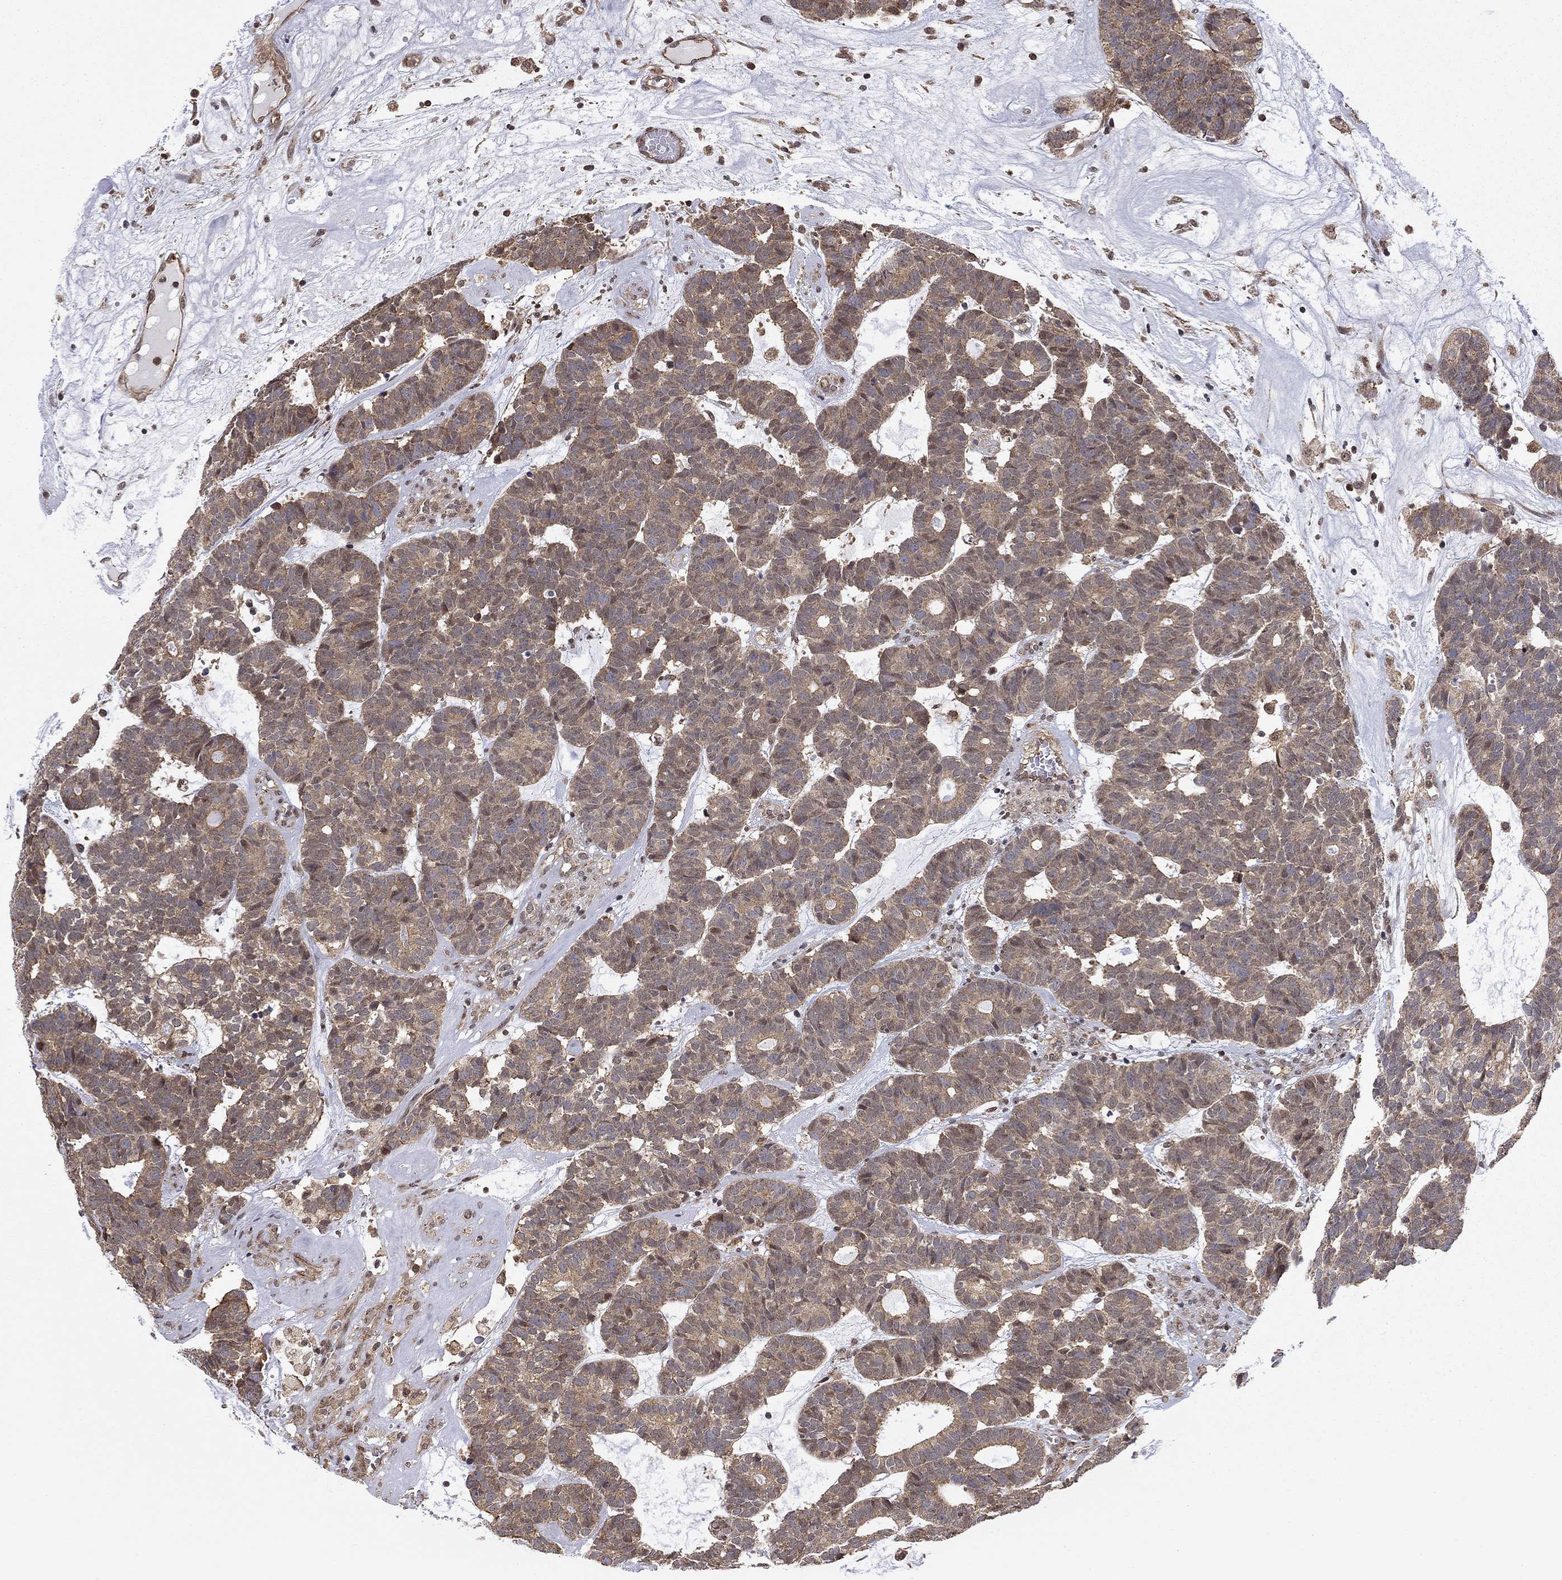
{"staining": {"intensity": "negative", "quantity": "none", "location": "none"}, "tissue": "head and neck cancer", "cell_type": "Tumor cells", "image_type": "cancer", "snomed": [{"axis": "morphology", "description": "Adenocarcinoma, NOS"}, {"axis": "topography", "description": "Head-Neck"}], "caption": "DAB immunohistochemical staining of head and neck cancer demonstrates no significant positivity in tumor cells.", "gene": "TDP1", "patient": {"sex": "female", "age": 81}}